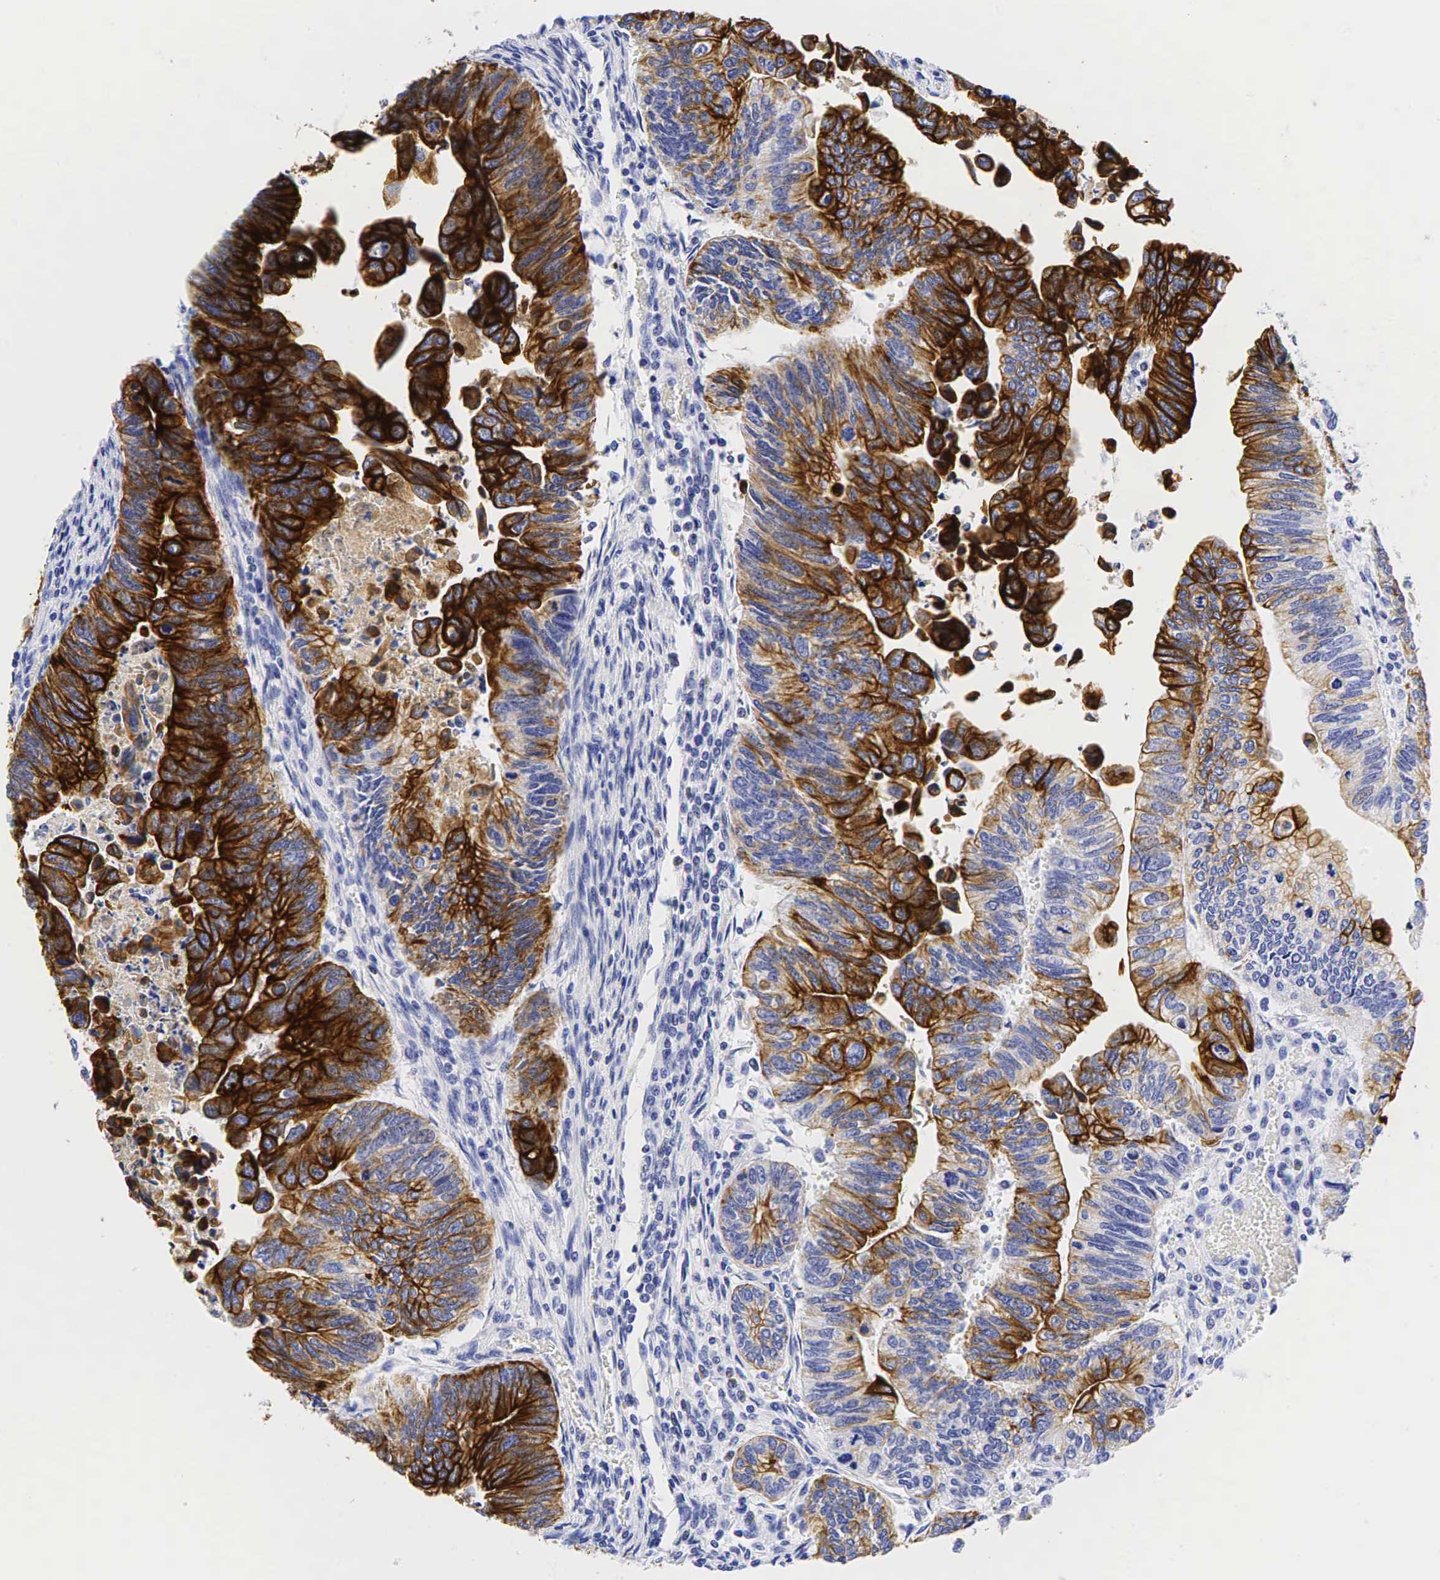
{"staining": {"intensity": "strong", "quantity": "25%-75%", "location": "cytoplasmic/membranous"}, "tissue": "colorectal cancer", "cell_type": "Tumor cells", "image_type": "cancer", "snomed": [{"axis": "morphology", "description": "Adenocarcinoma, NOS"}, {"axis": "topography", "description": "Colon"}], "caption": "This photomicrograph shows IHC staining of colorectal cancer, with high strong cytoplasmic/membranous staining in approximately 25%-75% of tumor cells.", "gene": "KRT7", "patient": {"sex": "female", "age": 11}}